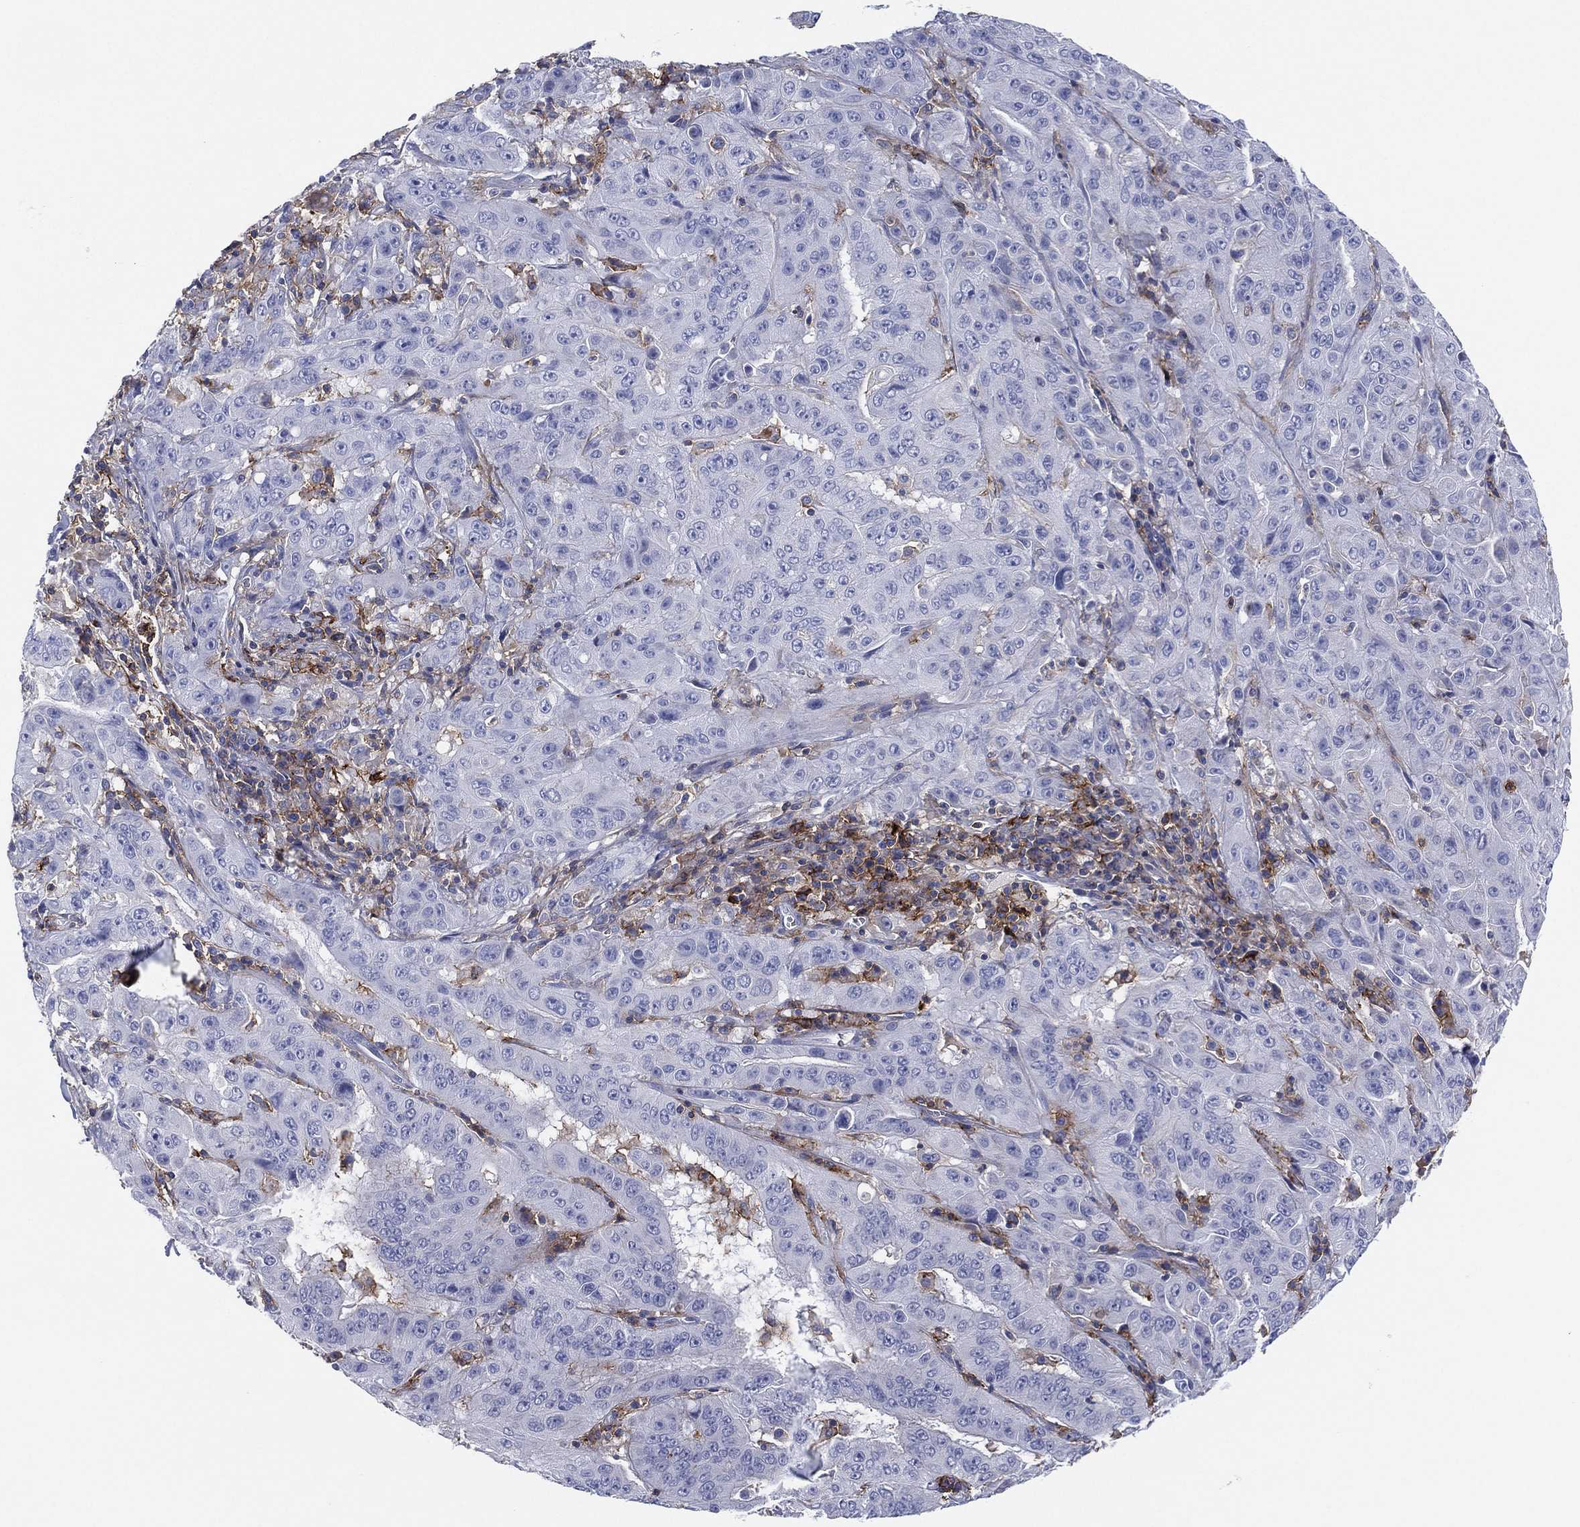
{"staining": {"intensity": "negative", "quantity": "none", "location": "none"}, "tissue": "pancreatic cancer", "cell_type": "Tumor cells", "image_type": "cancer", "snomed": [{"axis": "morphology", "description": "Adenocarcinoma, NOS"}, {"axis": "topography", "description": "Pancreas"}], "caption": "Adenocarcinoma (pancreatic) was stained to show a protein in brown. There is no significant staining in tumor cells.", "gene": "SELPLG", "patient": {"sex": "male", "age": 63}}